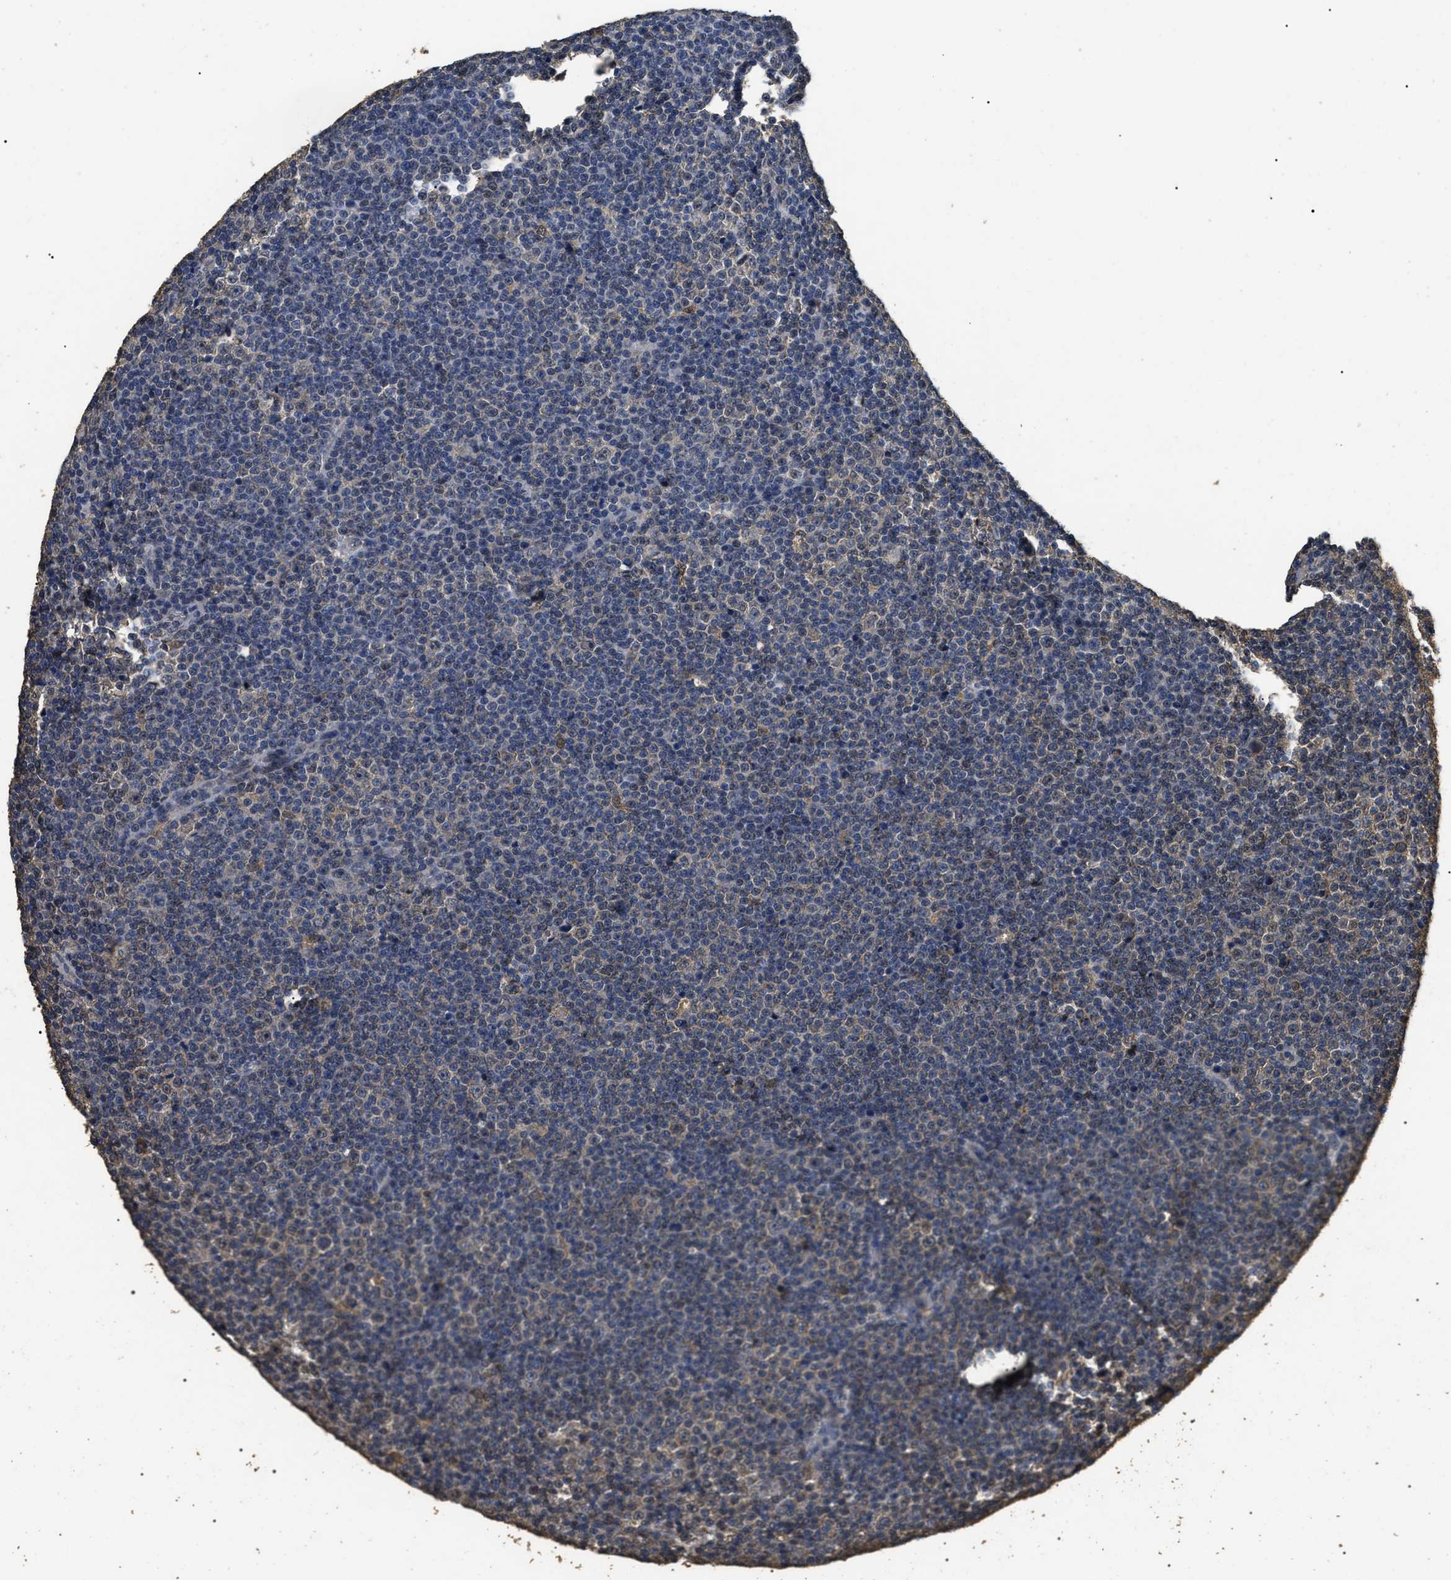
{"staining": {"intensity": "negative", "quantity": "none", "location": "none"}, "tissue": "lymphoma", "cell_type": "Tumor cells", "image_type": "cancer", "snomed": [{"axis": "morphology", "description": "Malignant lymphoma, non-Hodgkin's type, Low grade"}, {"axis": "topography", "description": "Lymph node"}], "caption": "DAB (3,3'-diaminobenzidine) immunohistochemical staining of human lymphoma demonstrates no significant staining in tumor cells.", "gene": "PSMD8", "patient": {"sex": "female", "age": 67}}